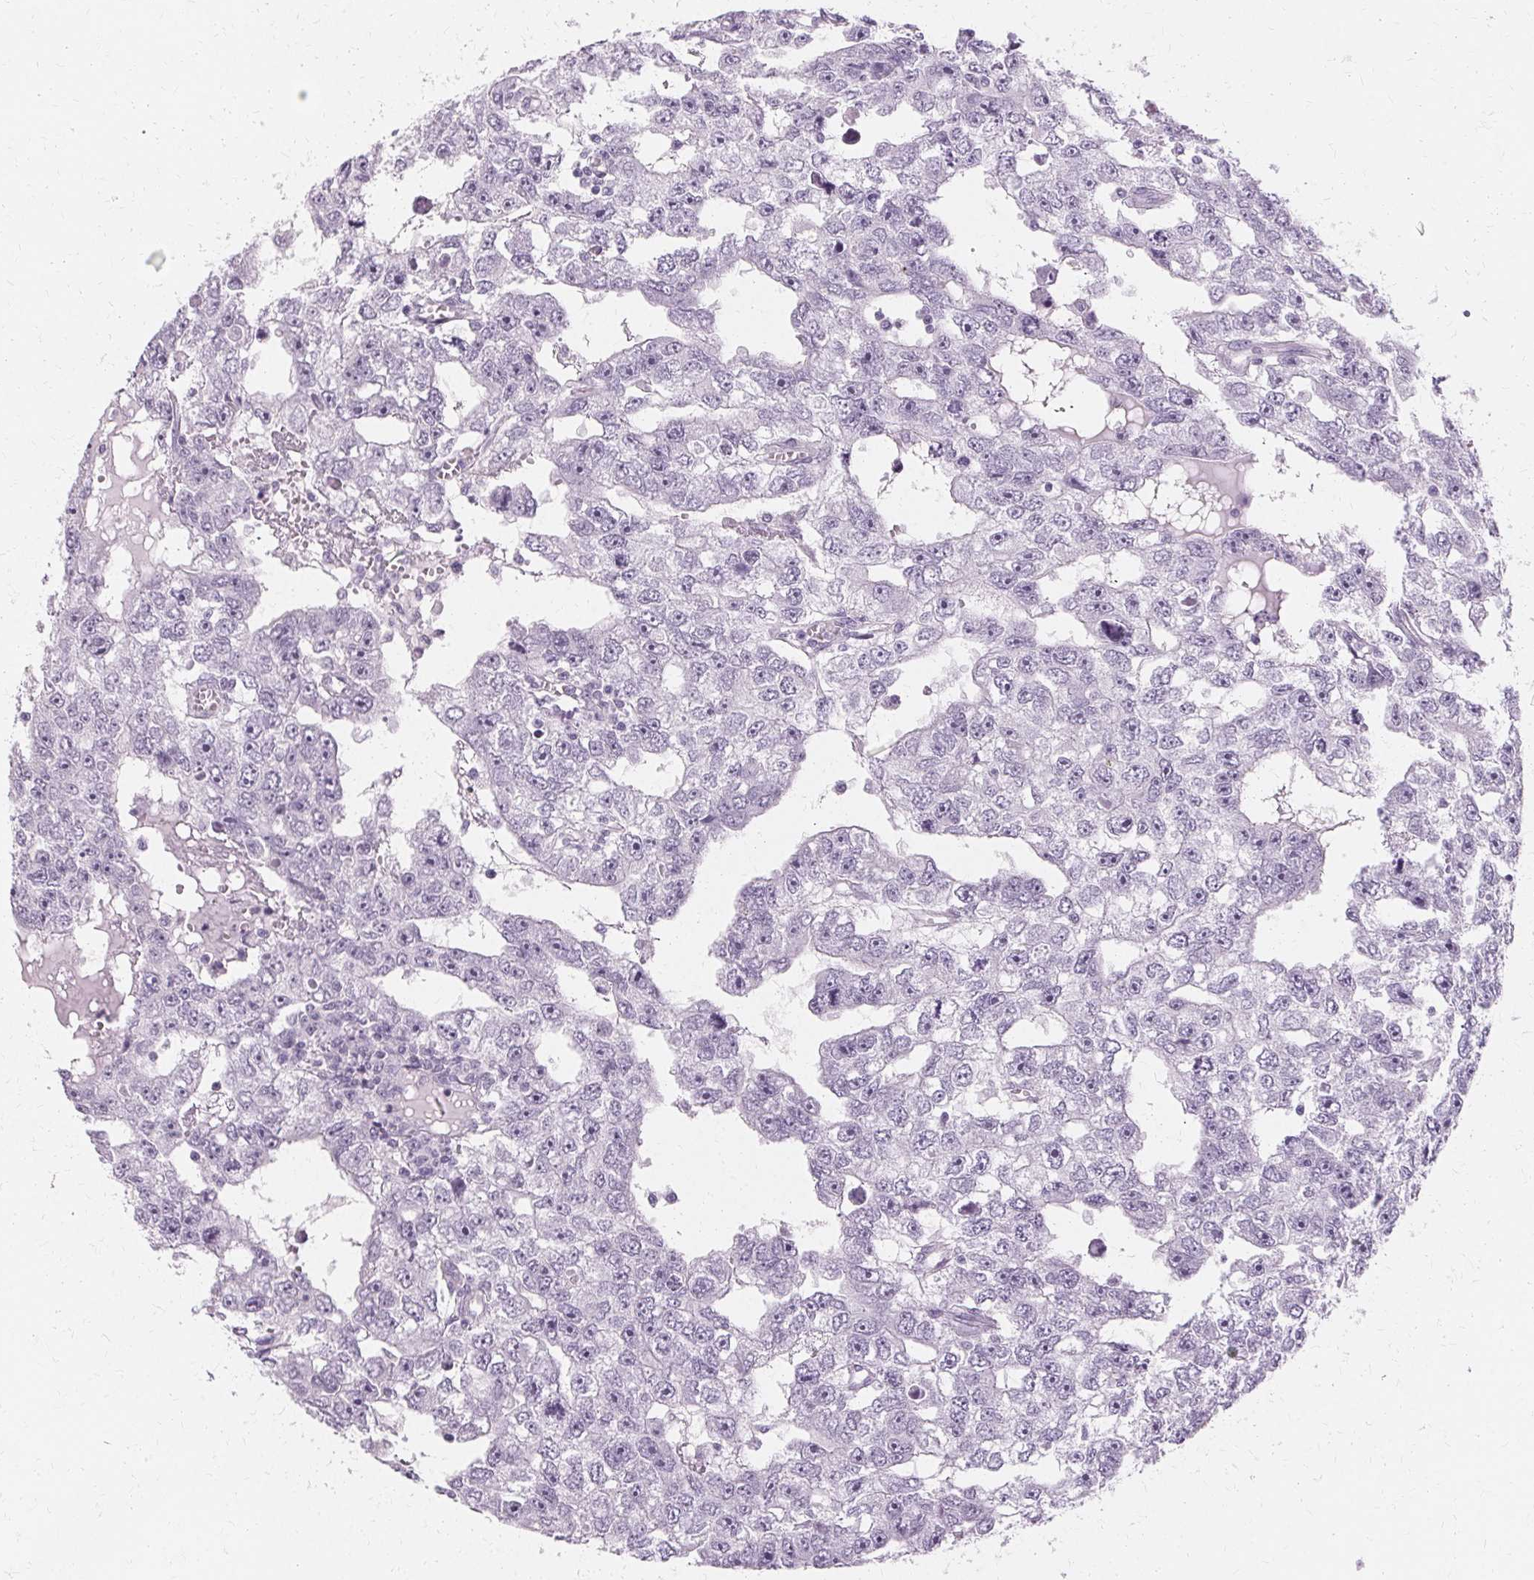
{"staining": {"intensity": "negative", "quantity": "none", "location": "none"}, "tissue": "testis cancer", "cell_type": "Tumor cells", "image_type": "cancer", "snomed": [{"axis": "morphology", "description": "Carcinoma, Embryonal, NOS"}, {"axis": "topography", "description": "Testis"}], "caption": "This is an immunohistochemistry image of testis cancer. There is no expression in tumor cells.", "gene": "KRT6C", "patient": {"sex": "male", "age": 20}}